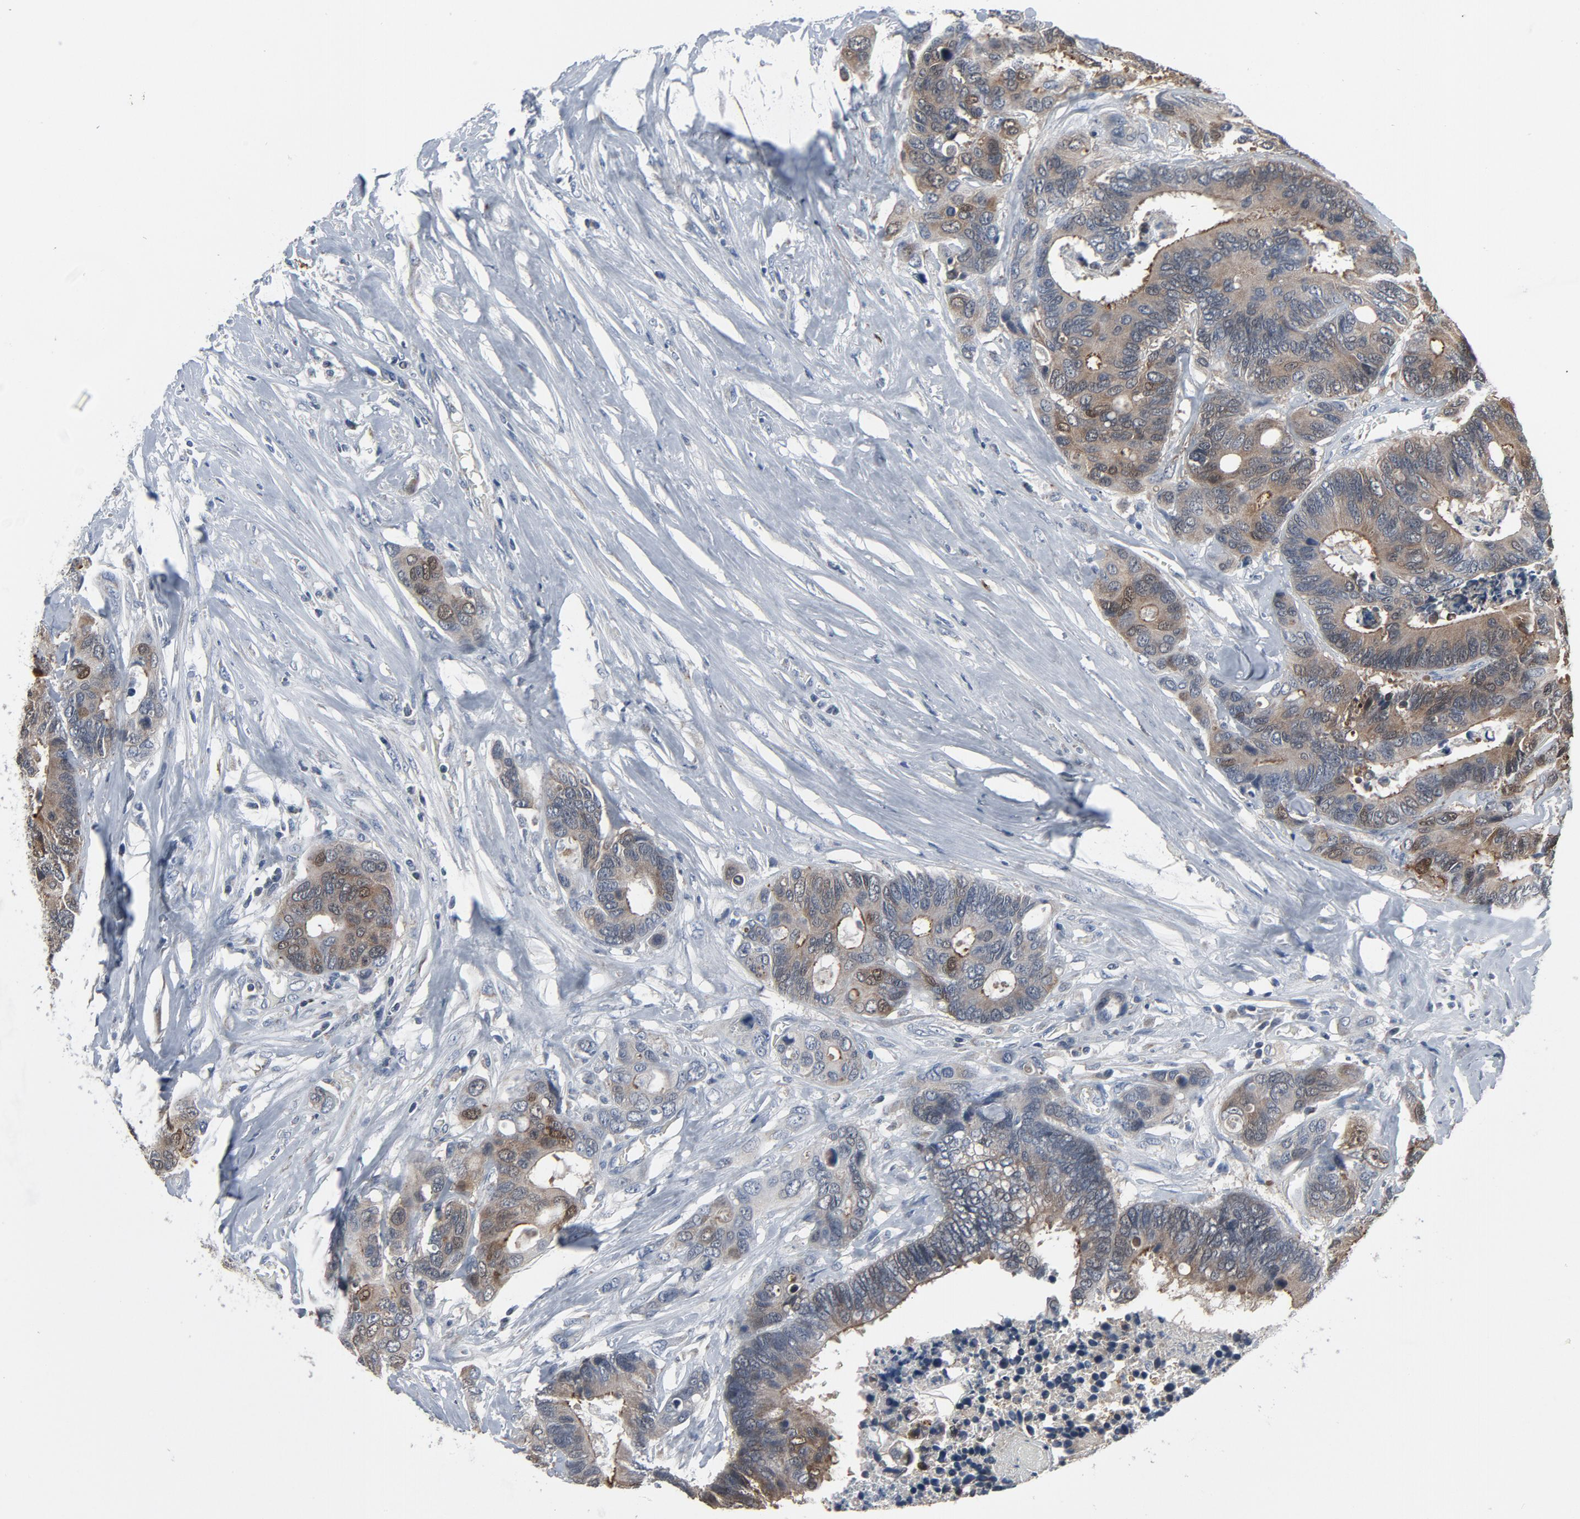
{"staining": {"intensity": "moderate", "quantity": "25%-75%", "location": "cytoplasmic/membranous,nuclear"}, "tissue": "colorectal cancer", "cell_type": "Tumor cells", "image_type": "cancer", "snomed": [{"axis": "morphology", "description": "Adenocarcinoma, NOS"}, {"axis": "topography", "description": "Rectum"}], "caption": "Tumor cells reveal medium levels of moderate cytoplasmic/membranous and nuclear positivity in about 25%-75% of cells in human colorectal cancer (adenocarcinoma).", "gene": "GPX2", "patient": {"sex": "male", "age": 55}}